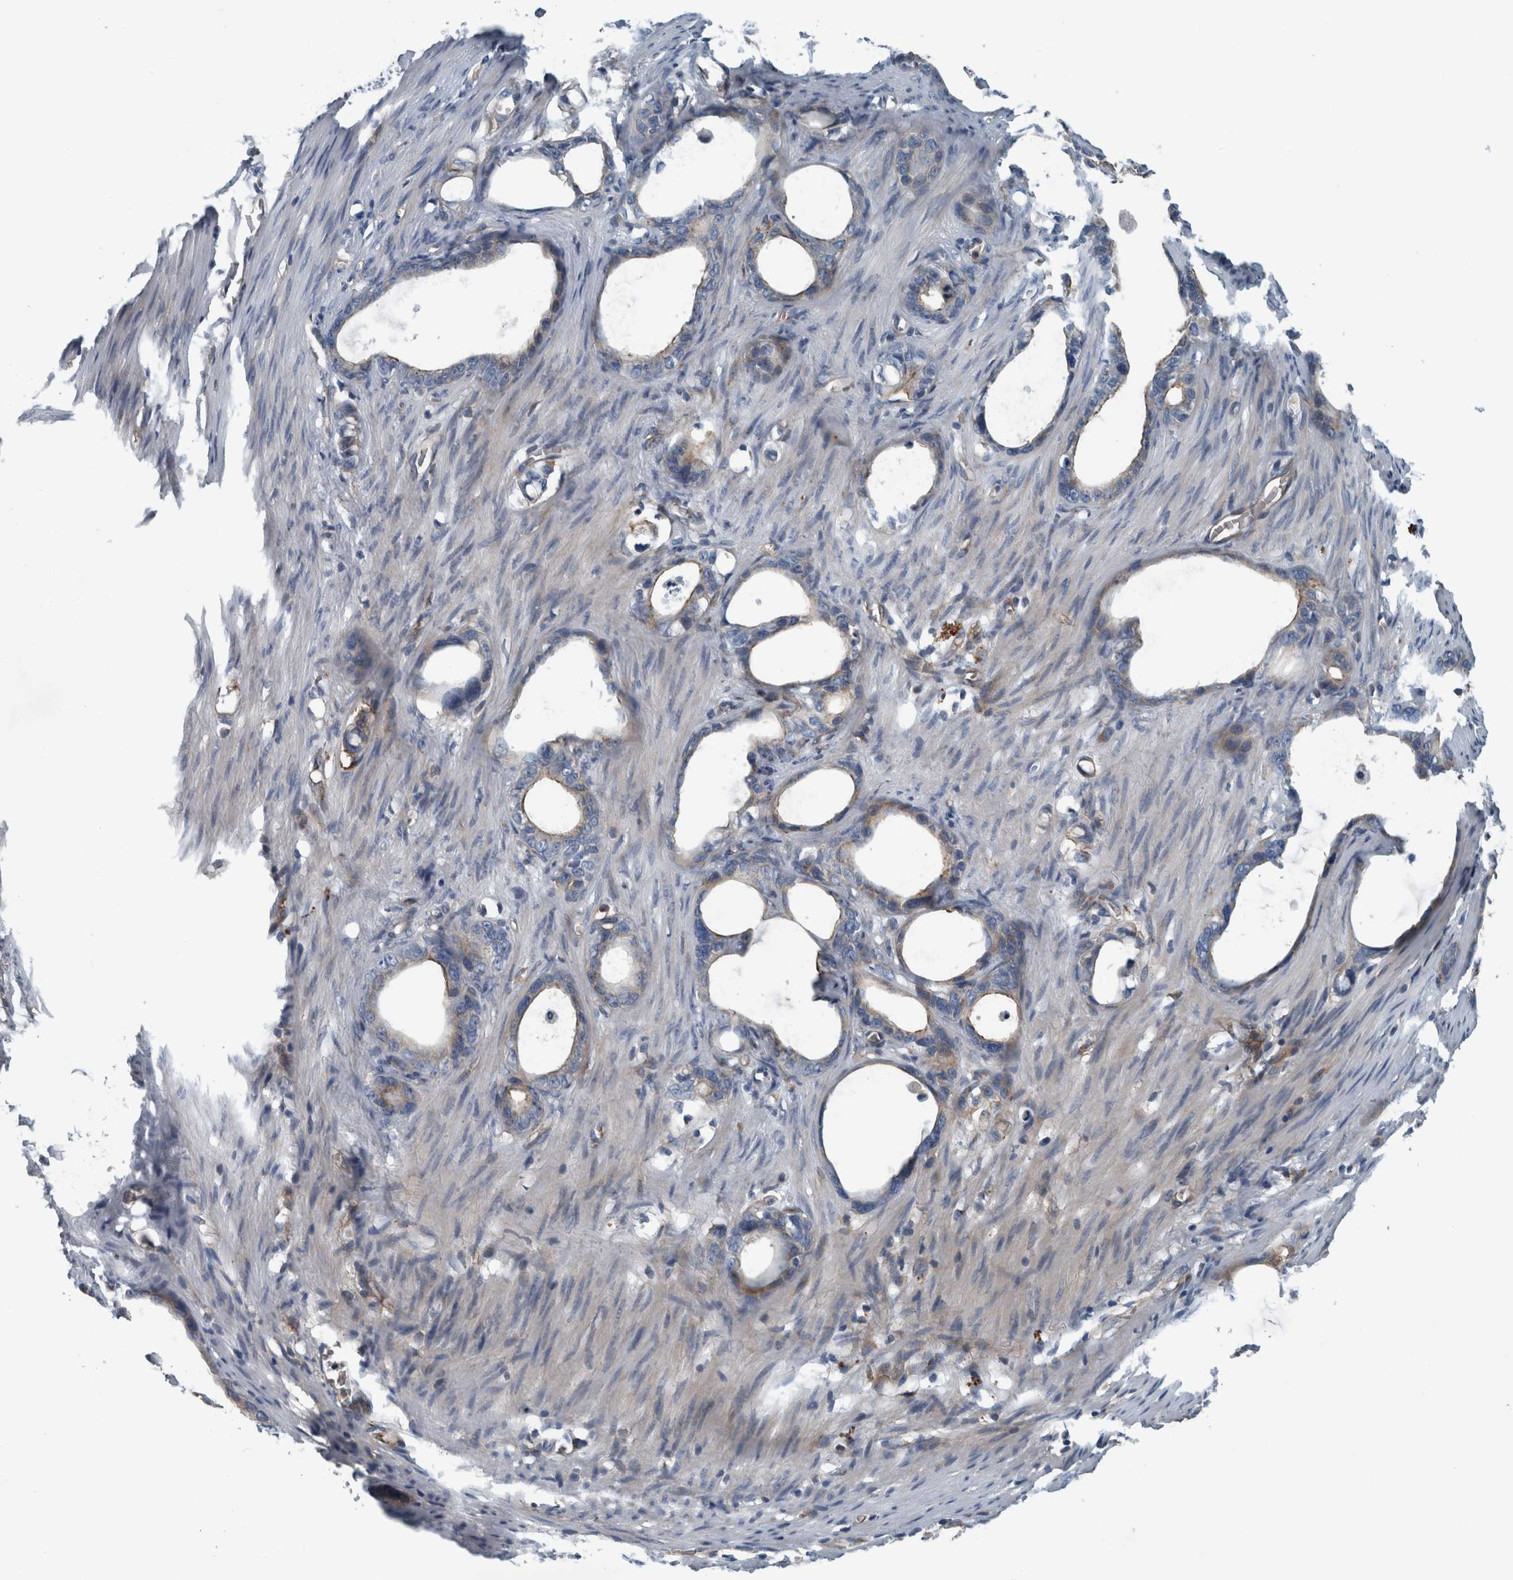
{"staining": {"intensity": "weak", "quantity": "25%-75%", "location": "cytoplasmic/membranous"}, "tissue": "stomach cancer", "cell_type": "Tumor cells", "image_type": "cancer", "snomed": [{"axis": "morphology", "description": "Adenocarcinoma, NOS"}, {"axis": "topography", "description": "Stomach"}], "caption": "Stomach cancer (adenocarcinoma) stained for a protein (brown) exhibits weak cytoplasmic/membranous positive staining in about 25%-75% of tumor cells.", "gene": "GLT8D2", "patient": {"sex": "female", "age": 75}}